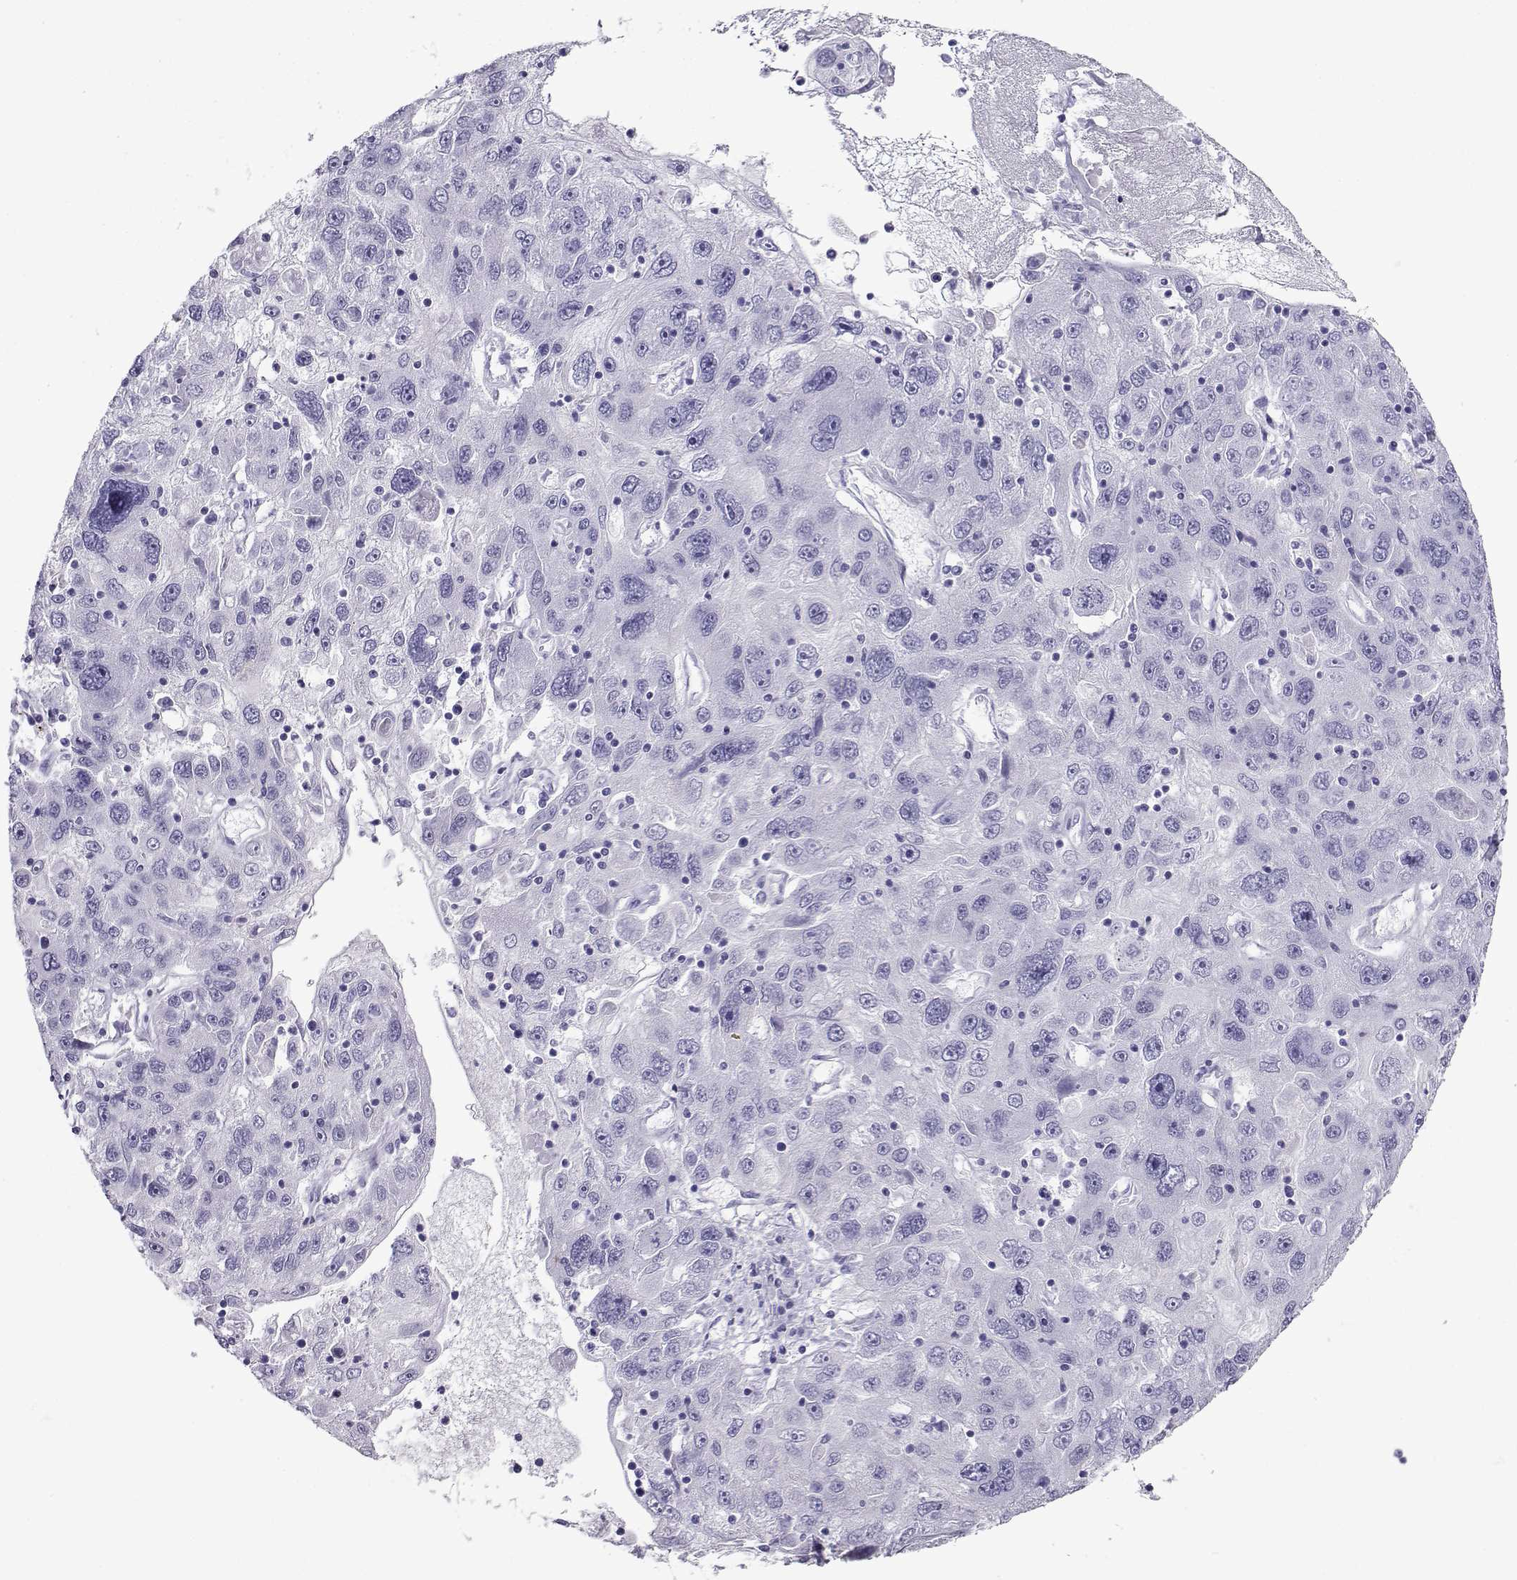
{"staining": {"intensity": "negative", "quantity": "none", "location": "none"}, "tissue": "stomach cancer", "cell_type": "Tumor cells", "image_type": "cancer", "snomed": [{"axis": "morphology", "description": "Adenocarcinoma, NOS"}, {"axis": "topography", "description": "Stomach"}], "caption": "The photomicrograph shows no significant positivity in tumor cells of adenocarcinoma (stomach).", "gene": "CD109", "patient": {"sex": "male", "age": 56}}